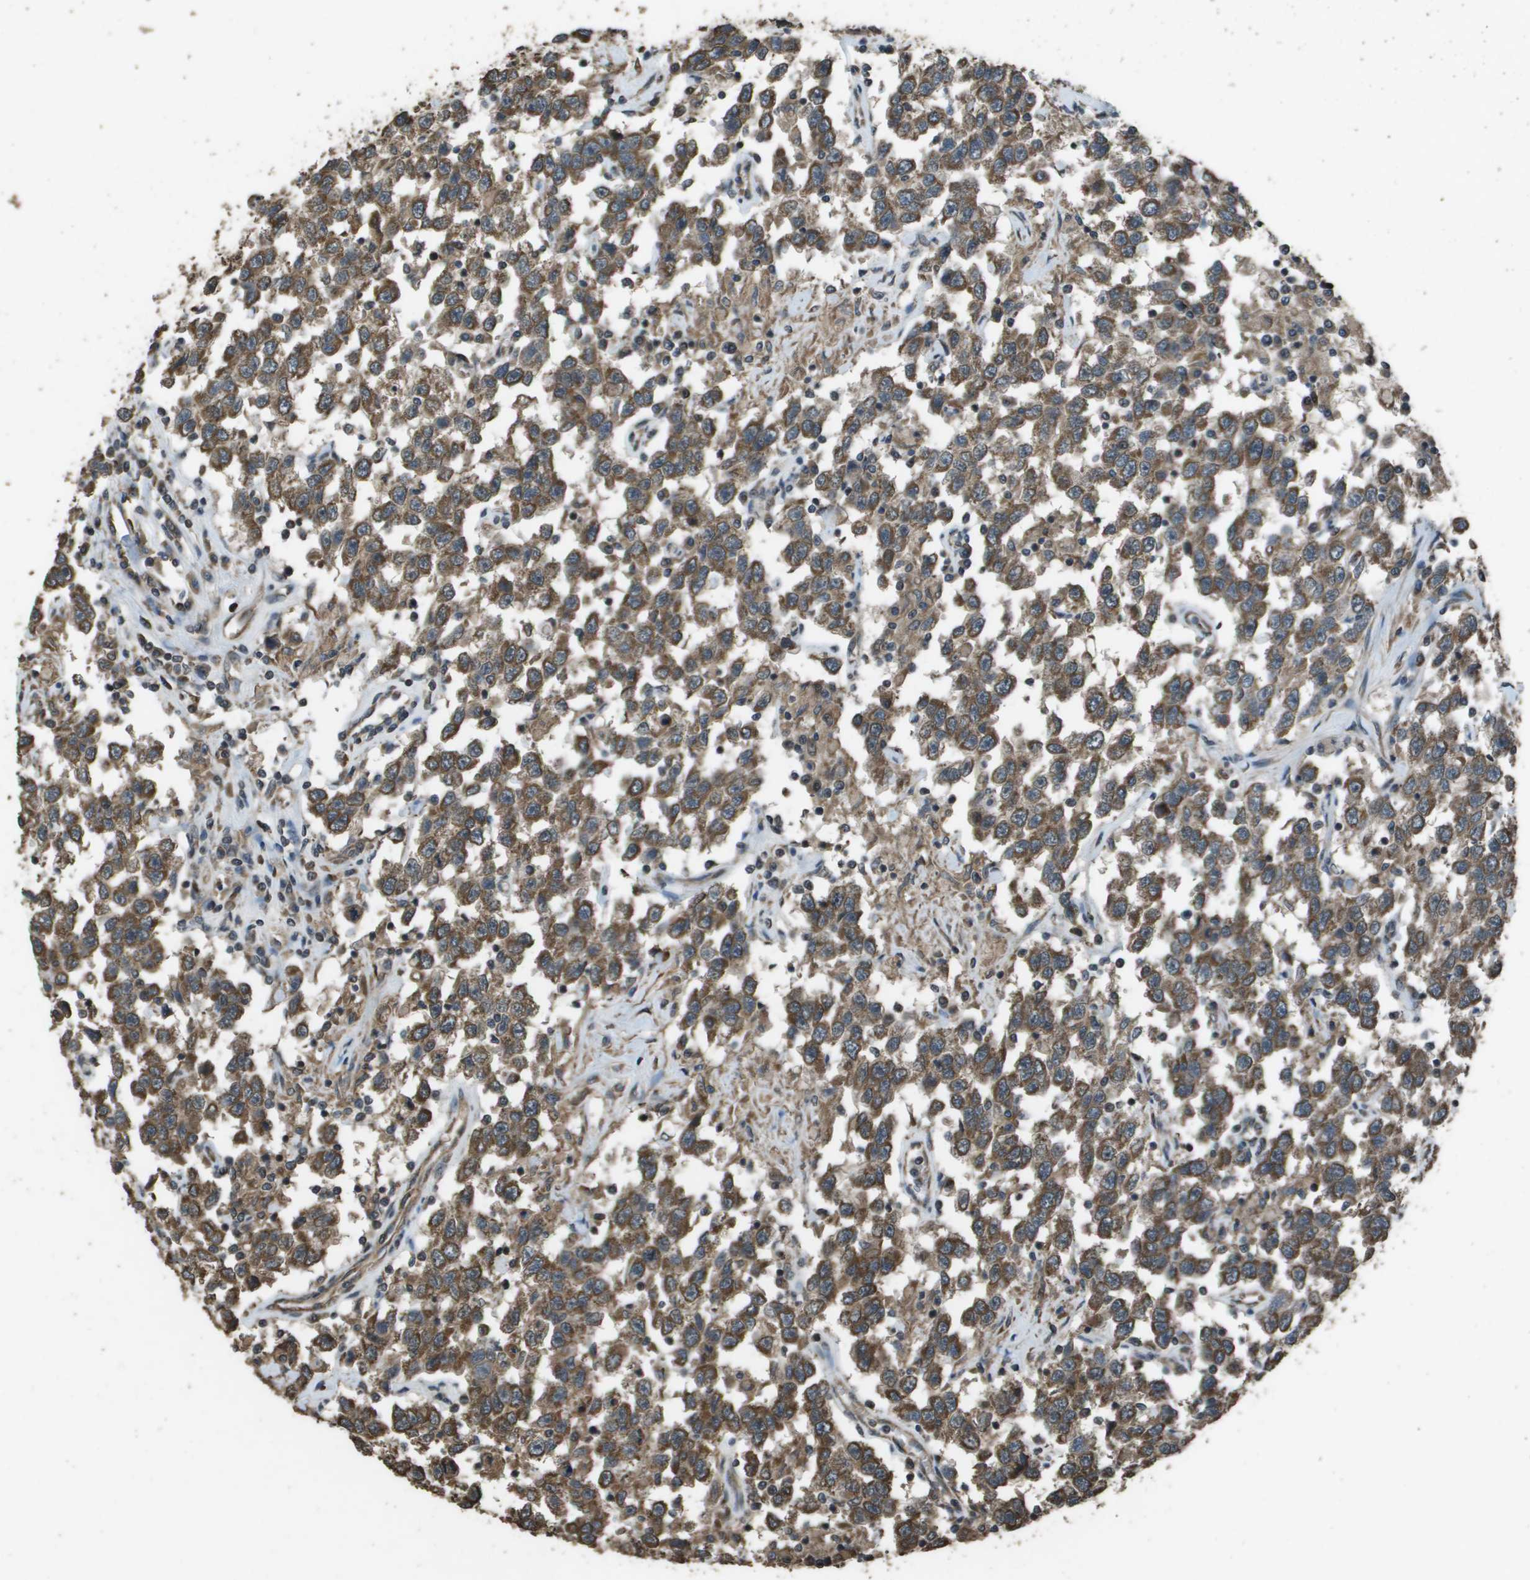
{"staining": {"intensity": "moderate", "quantity": ">75%", "location": "cytoplasmic/membranous"}, "tissue": "testis cancer", "cell_type": "Tumor cells", "image_type": "cancer", "snomed": [{"axis": "morphology", "description": "Seminoma, NOS"}, {"axis": "topography", "description": "Testis"}], "caption": "Moderate cytoplasmic/membranous expression for a protein is seen in approximately >75% of tumor cells of testis cancer using IHC.", "gene": "FIG4", "patient": {"sex": "male", "age": 41}}